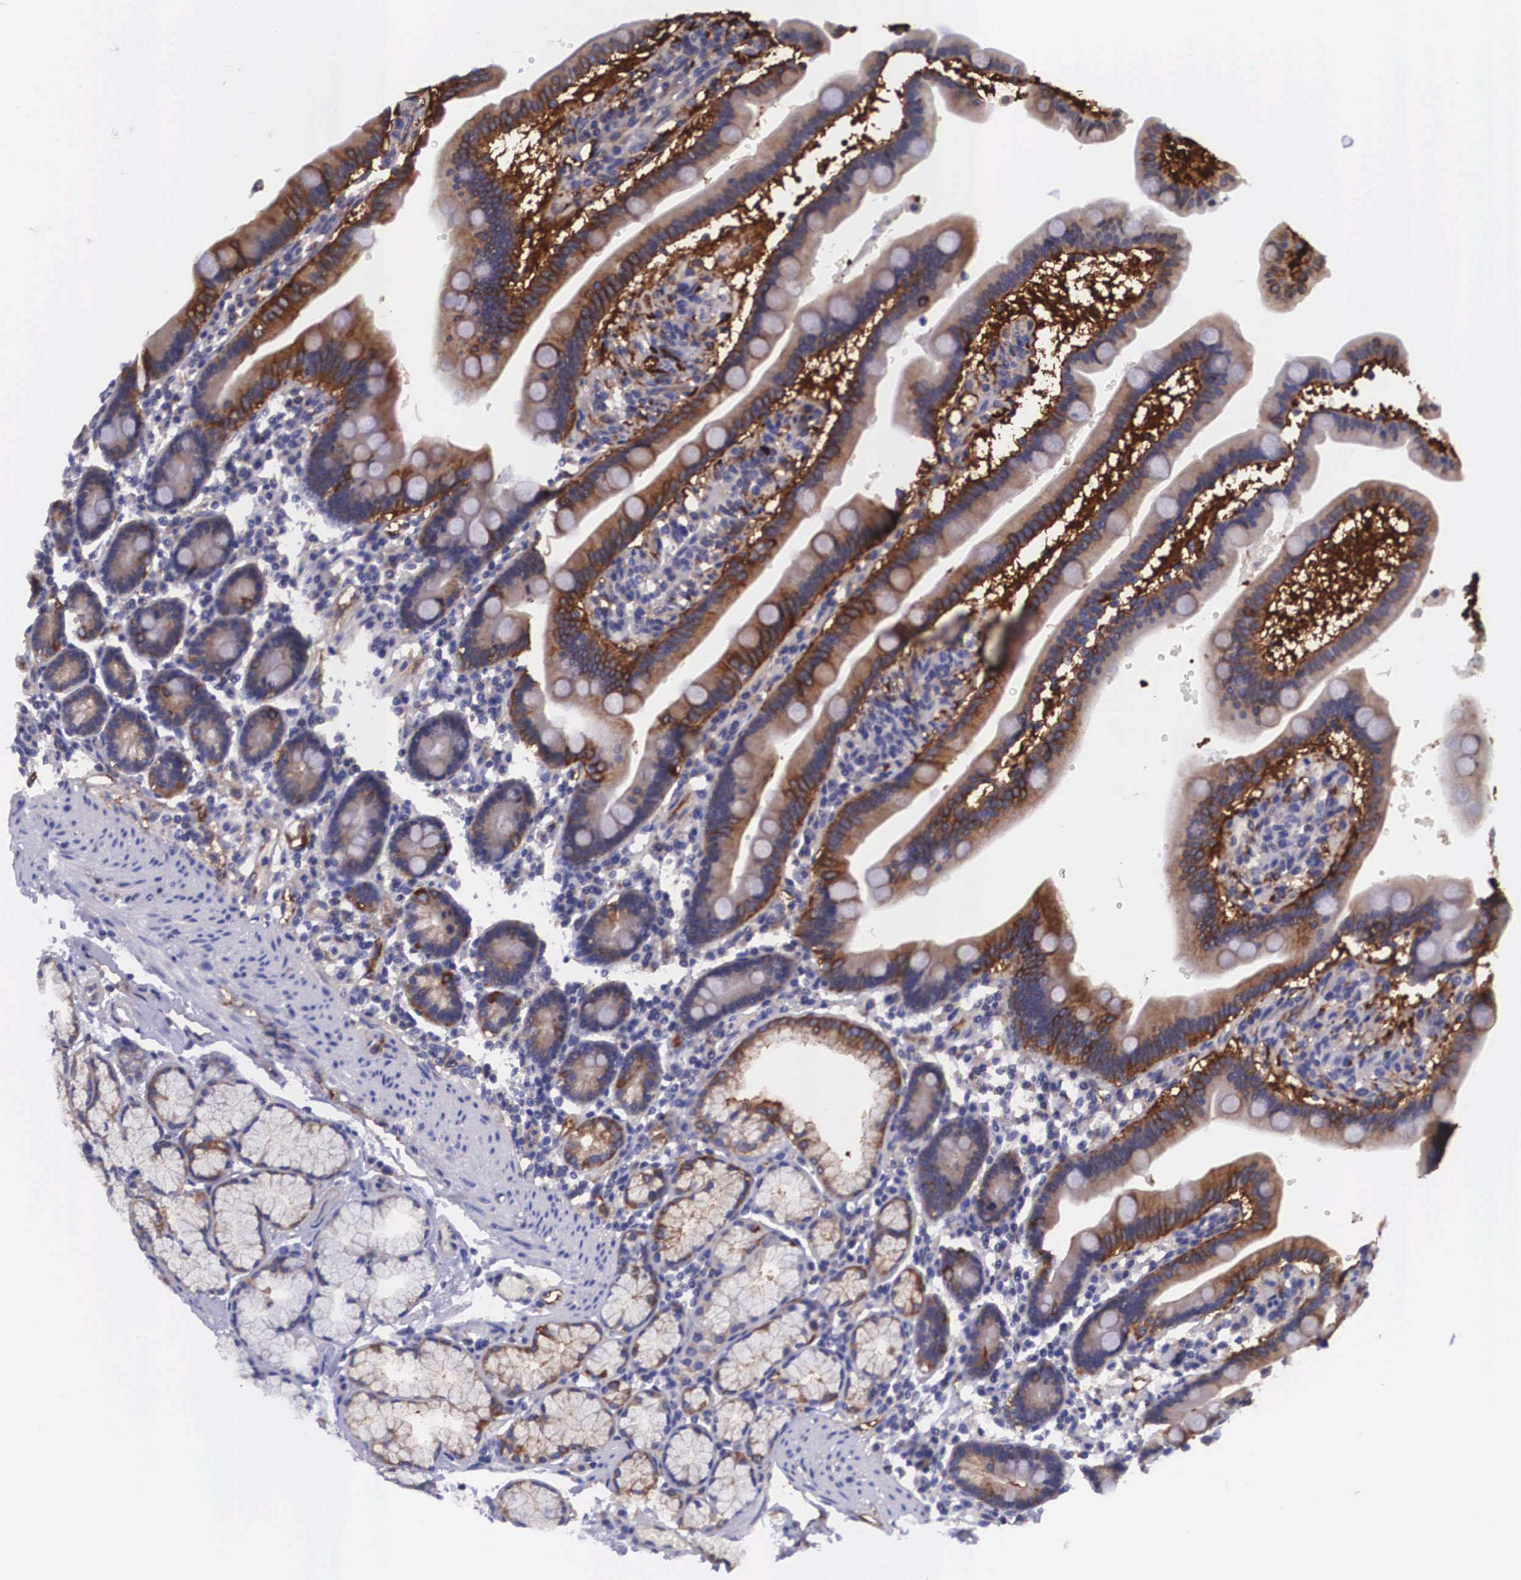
{"staining": {"intensity": "strong", "quantity": "25%-75%", "location": "cytoplasmic/membranous"}, "tissue": "duodenum", "cell_type": "Glandular cells", "image_type": "normal", "snomed": [{"axis": "morphology", "description": "Normal tissue, NOS"}, {"axis": "topography", "description": "Duodenum"}], "caption": "The histopathology image exhibits staining of unremarkable duodenum, revealing strong cytoplasmic/membranous protein staining (brown color) within glandular cells.", "gene": "BCAR1", "patient": {"sex": "female", "age": 77}}